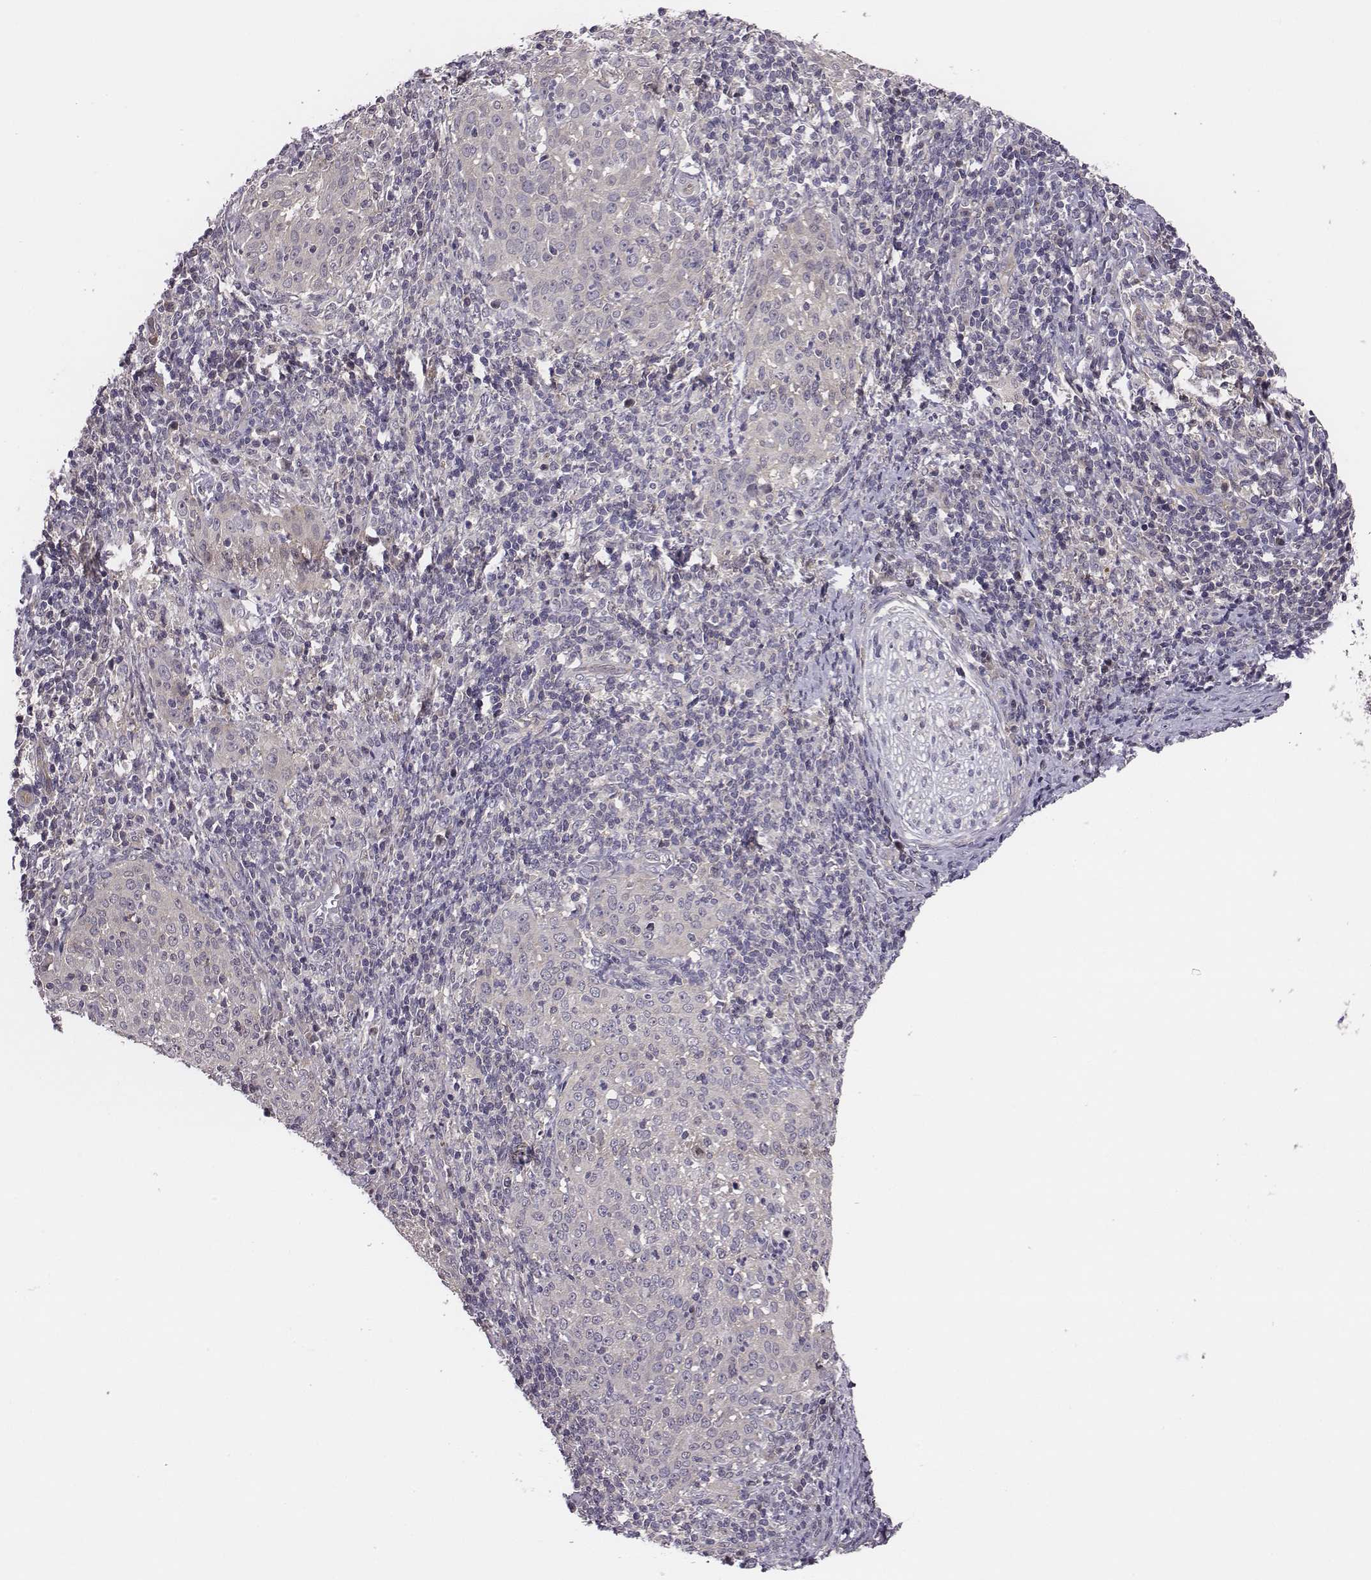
{"staining": {"intensity": "negative", "quantity": "none", "location": "none"}, "tissue": "cervical cancer", "cell_type": "Tumor cells", "image_type": "cancer", "snomed": [{"axis": "morphology", "description": "Squamous cell carcinoma, NOS"}, {"axis": "topography", "description": "Cervix"}], "caption": "A histopathology image of human cervical squamous cell carcinoma is negative for staining in tumor cells.", "gene": "SMURF2", "patient": {"sex": "female", "age": 51}}